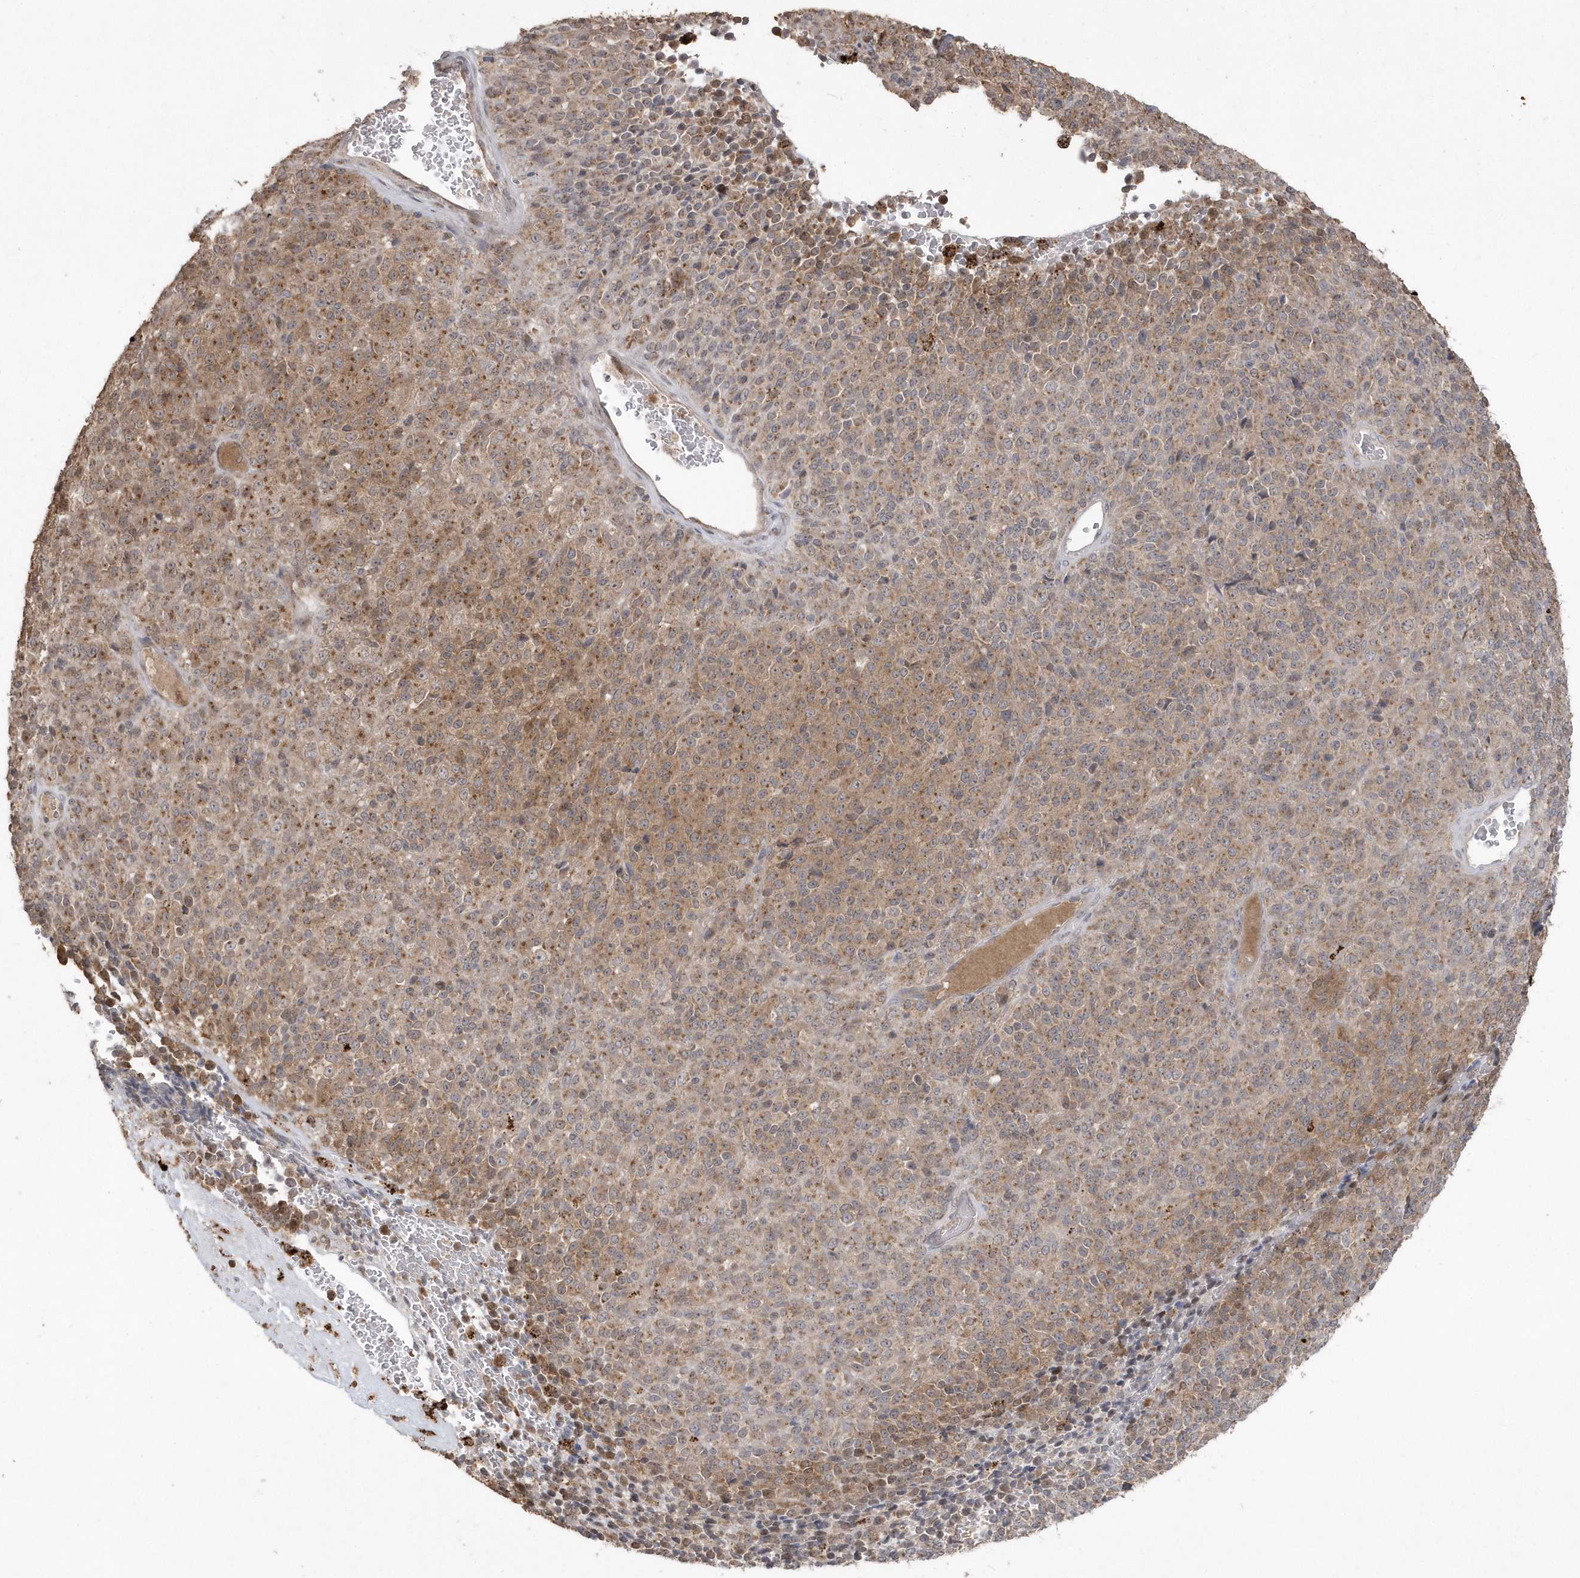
{"staining": {"intensity": "moderate", "quantity": ">75%", "location": "cytoplasmic/membranous"}, "tissue": "melanoma", "cell_type": "Tumor cells", "image_type": "cancer", "snomed": [{"axis": "morphology", "description": "Malignant melanoma, Metastatic site"}, {"axis": "topography", "description": "Brain"}], "caption": "Immunohistochemical staining of human malignant melanoma (metastatic site) displays medium levels of moderate cytoplasmic/membranous protein expression in approximately >75% of tumor cells. (DAB (3,3'-diaminobenzidine) IHC with brightfield microscopy, high magnification).", "gene": "GEMIN6", "patient": {"sex": "female", "age": 56}}